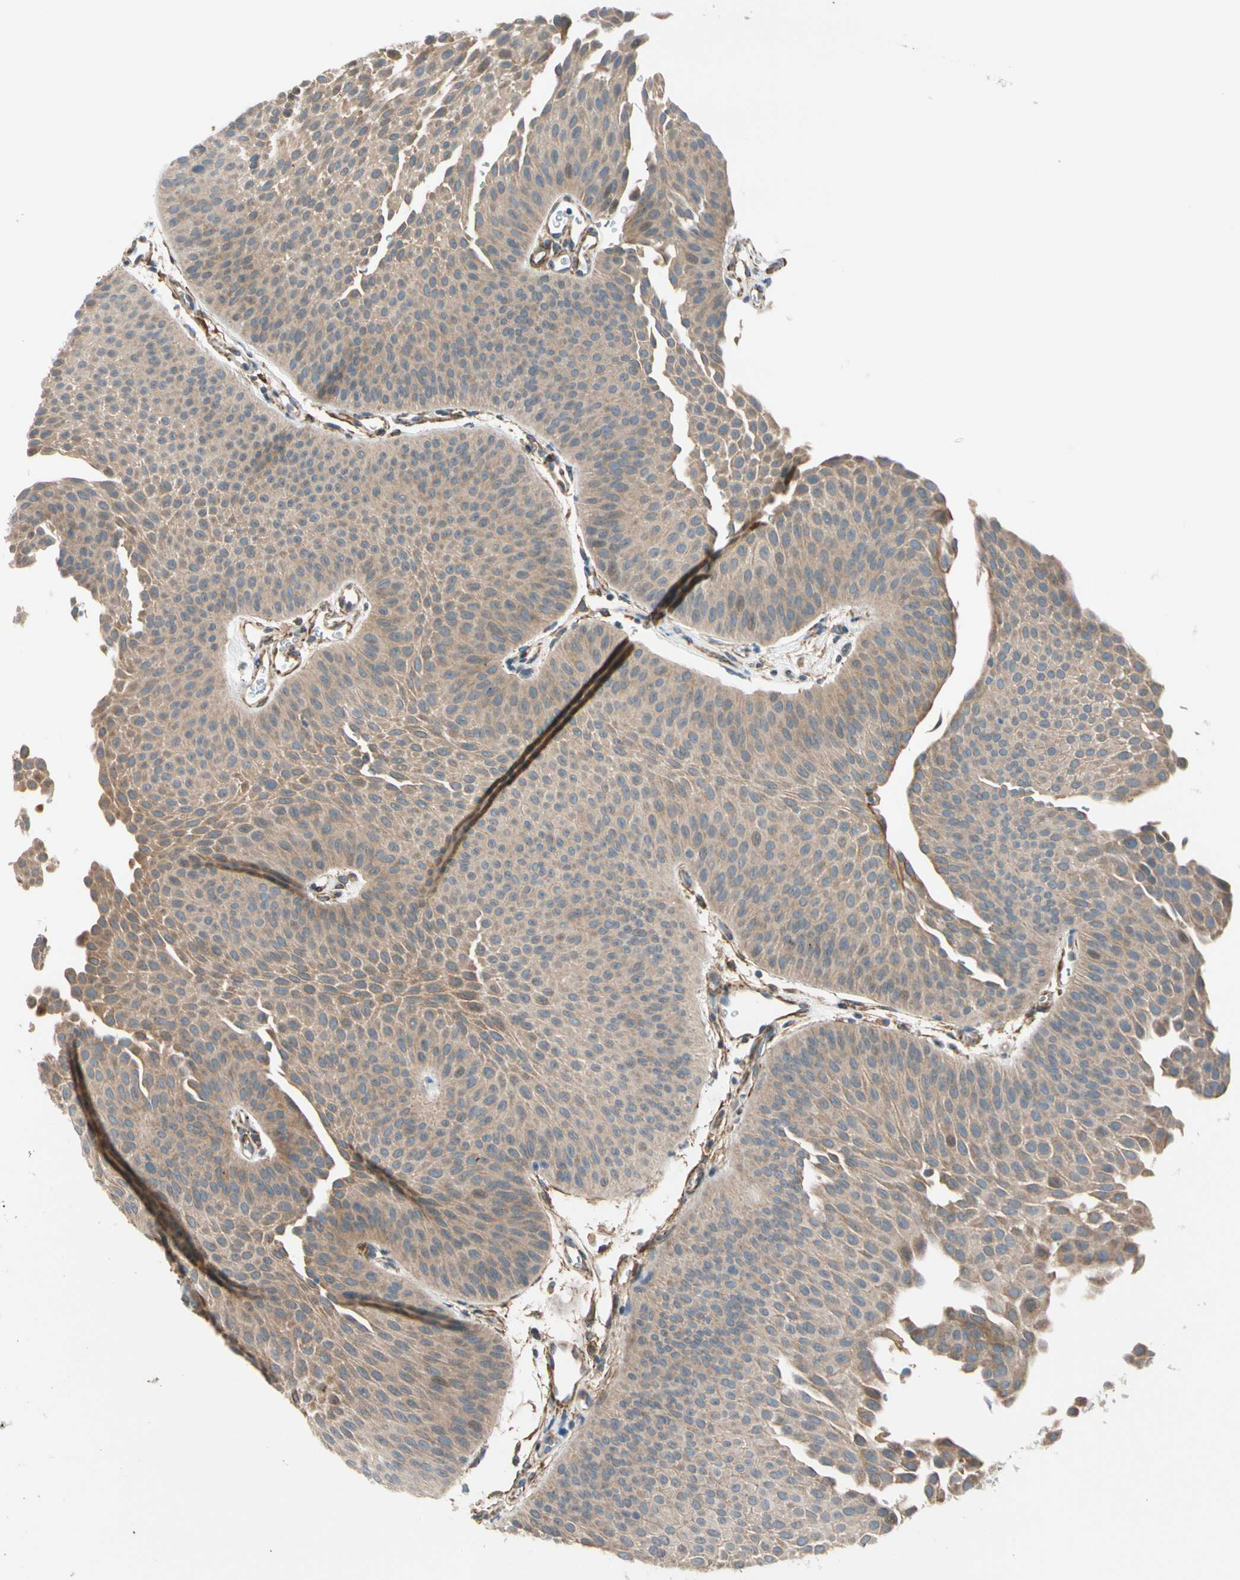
{"staining": {"intensity": "weak", "quantity": ">75%", "location": "cytoplasmic/membranous"}, "tissue": "urothelial cancer", "cell_type": "Tumor cells", "image_type": "cancer", "snomed": [{"axis": "morphology", "description": "Urothelial carcinoma, Low grade"}, {"axis": "topography", "description": "Urinary bladder"}], "caption": "Protein expression analysis of urothelial carcinoma (low-grade) demonstrates weak cytoplasmic/membranous positivity in about >75% of tumor cells.", "gene": "LIMK2", "patient": {"sex": "female", "age": 60}}